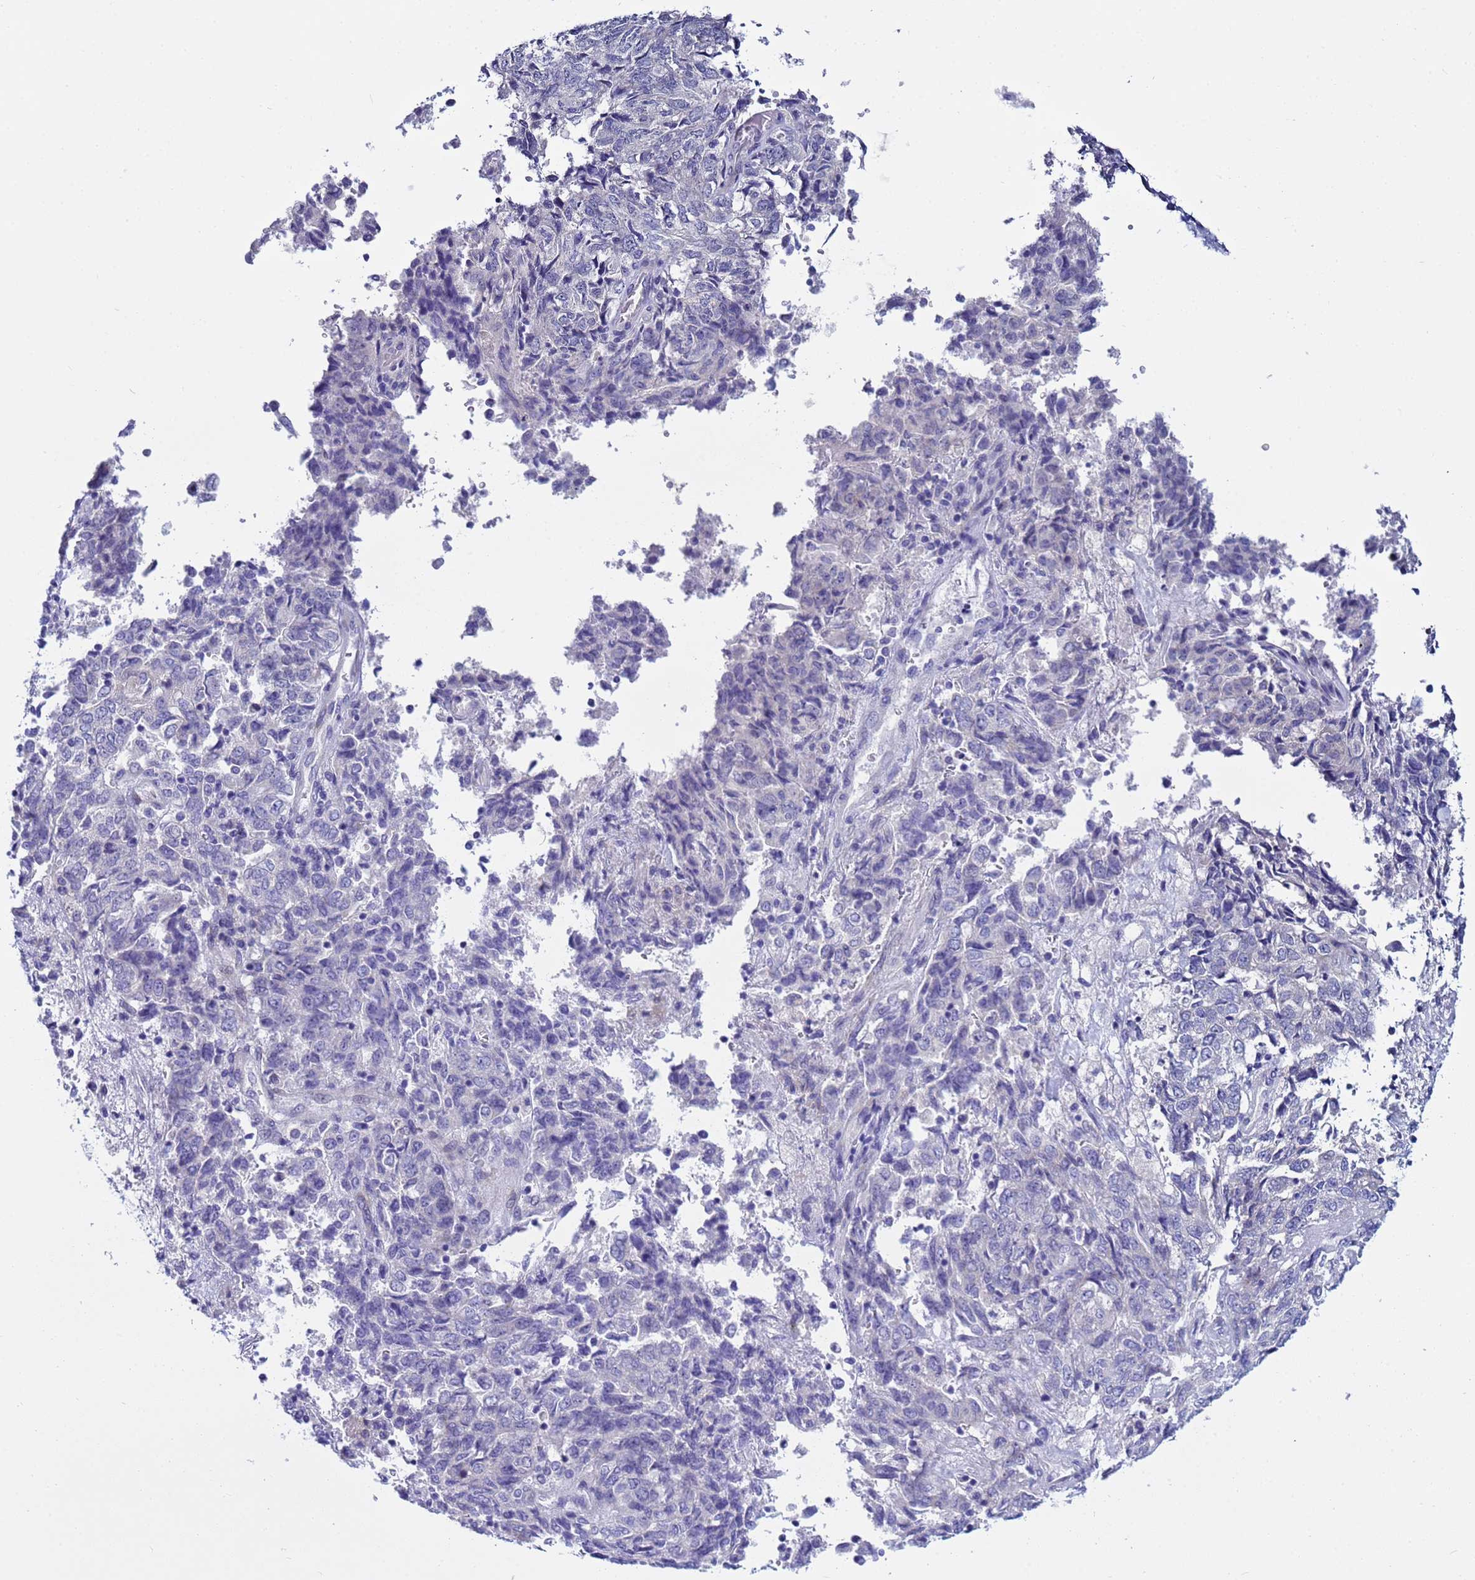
{"staining": {"intensity": "negative", "quantity": "none", "location": "none"}, "tissue": "endometrial cancer", "cell_type": "Tumor cells", "image_type": "cancer", "snomed": [{"axis": "morphology", "description": "Adenocarcinoma, NOS"}, {"axis": "topography", "description": "Endometrium"}], "caption": "There is no significant expression in tumor cells of endometrial adenocarcinoma.", "gene": "IGSF11", "patient": {"sex": "female", "age": 80}}